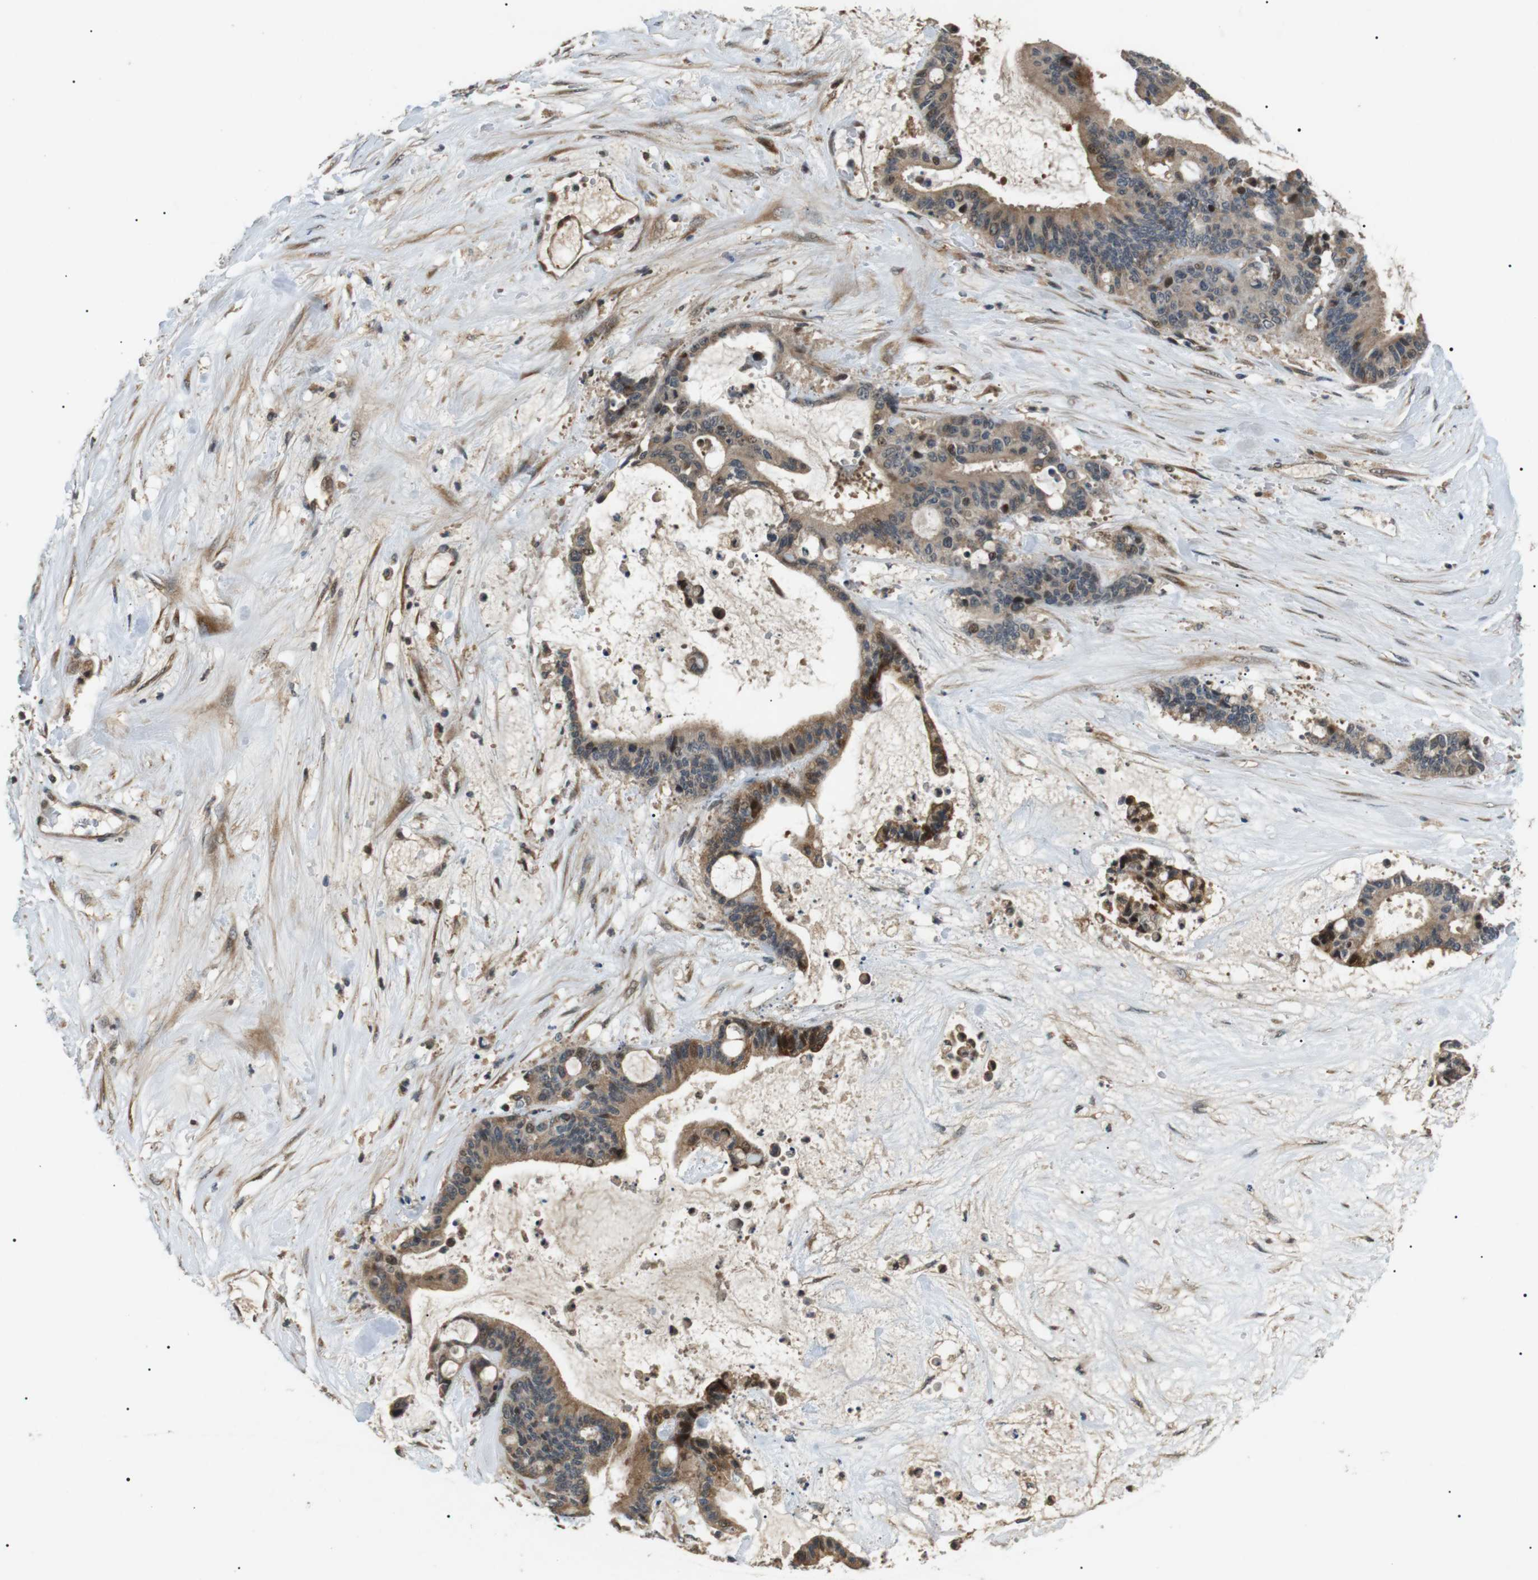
{"staining": {"intensity": "weak", "quantity": ">75%", "location": "cytoplasmic/membranous"}, "tissue": "liver cancer", "cell_type": "Tumor cells", "image_type": "cancer", "snomed": [{"axis": "morphology", "description": "Cholangiocarcinoma"}, {"axis": "topography", "description": "Liver"}], "caption": "Protein analysis of cholangiocarcinoma (liver) tissue shows weak cytoplasmic/membranous positivity in about >75% of tumor cells.", "gene": "HSPA13", "patient": {"sex": "female", "age": 73}}